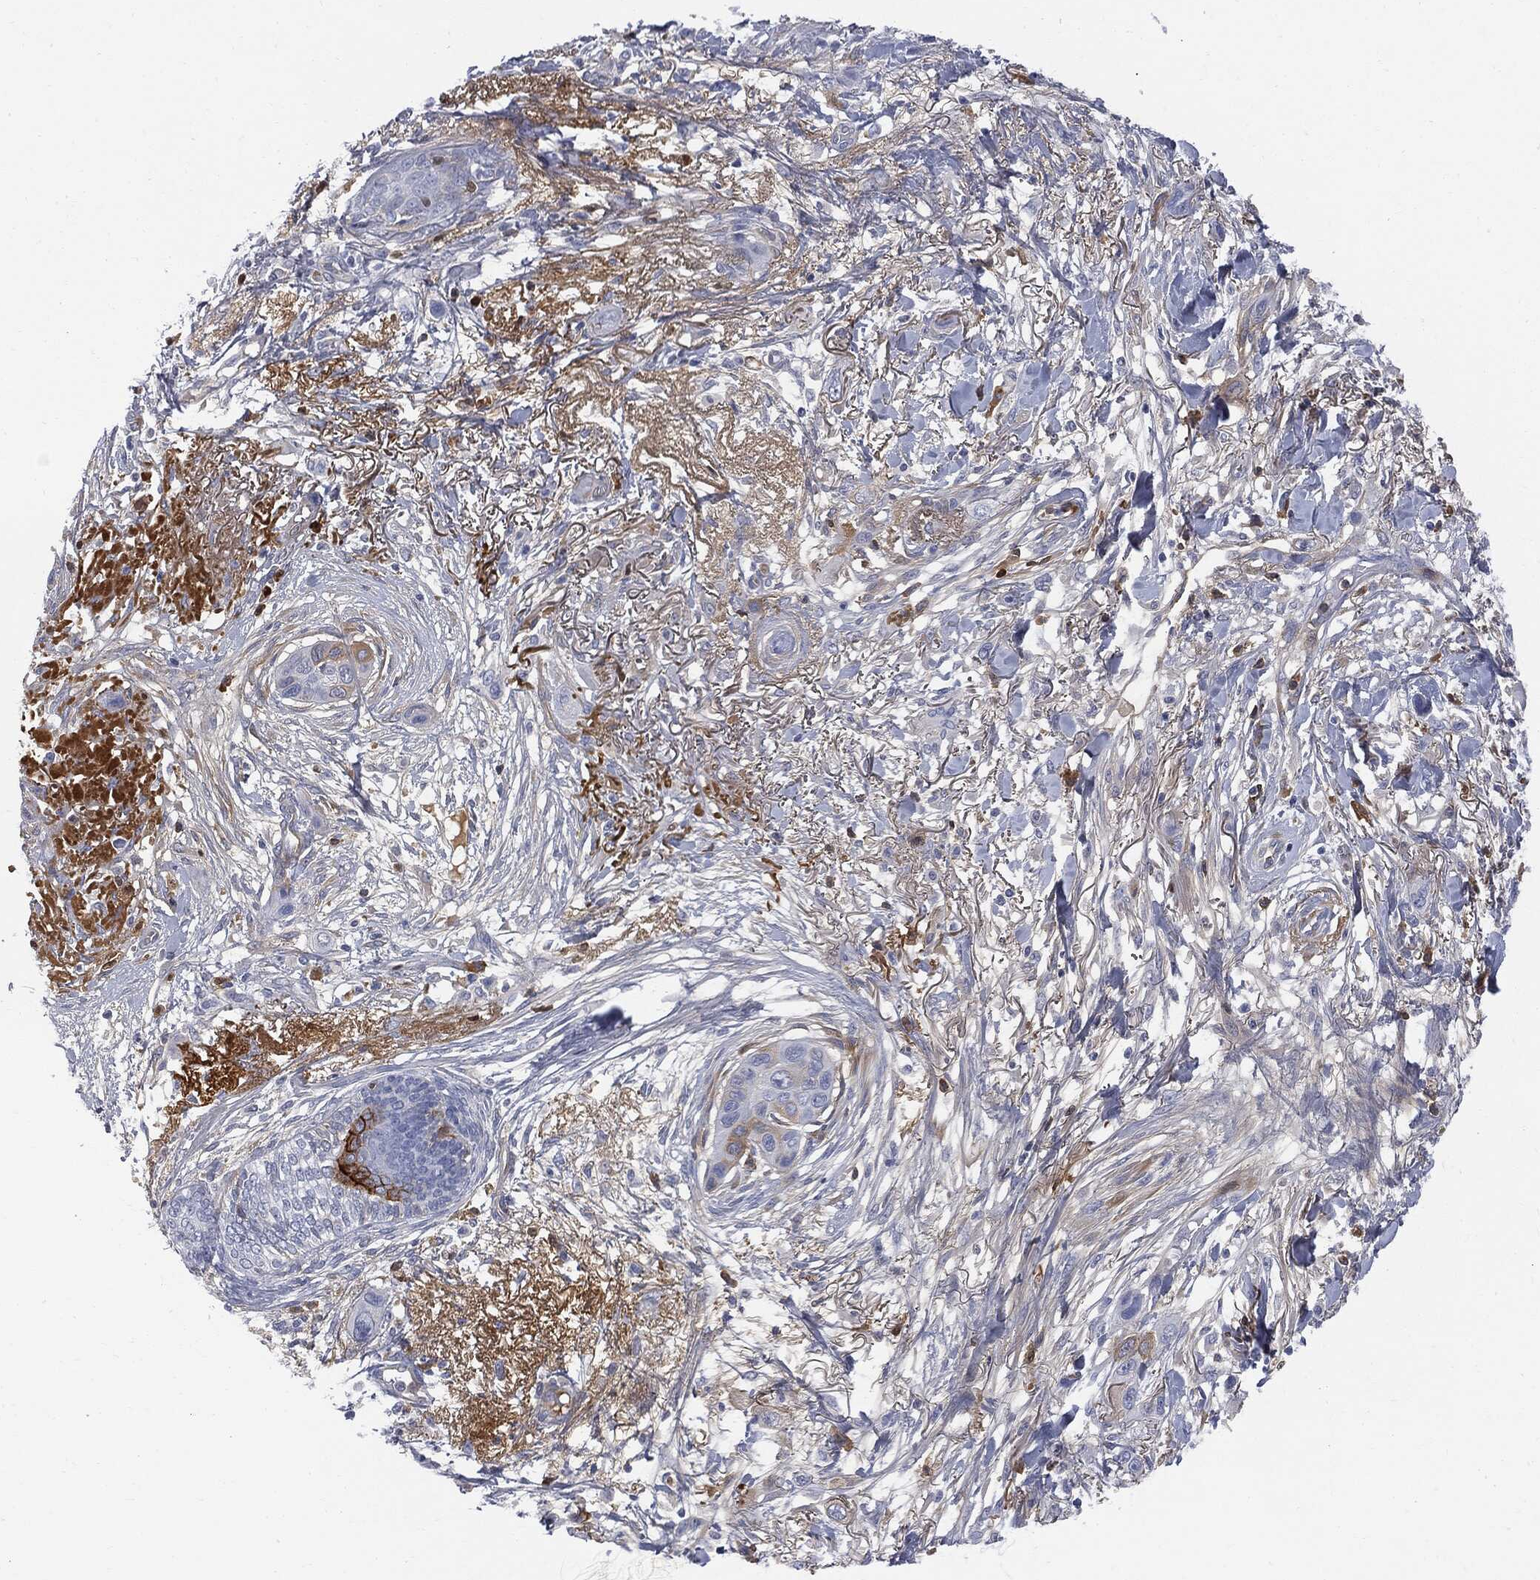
{"staining": {"intensity": "moderate", "quantity": "<25%", "location": "cytoplasmic/membranous"}, "tissue": "skin cancer", "cell_type": "Tumor cells", "image_type": "cancer", "snomed": [{"axis": "morphology", "description": "Squamous cell carcinoma, NOS"}, {"axis": "topography", "description": "Skin"}], "caption": "A photomicrograph of skin squamous cell carcinoma stained for a protein shows moderate cytoplasmic/membranous brown staining in tumor cells. (DAB IHC with brightfield microscopy, high magnification).", "gene": "BTK", "patient": {"sex": "male", "age": 79}}